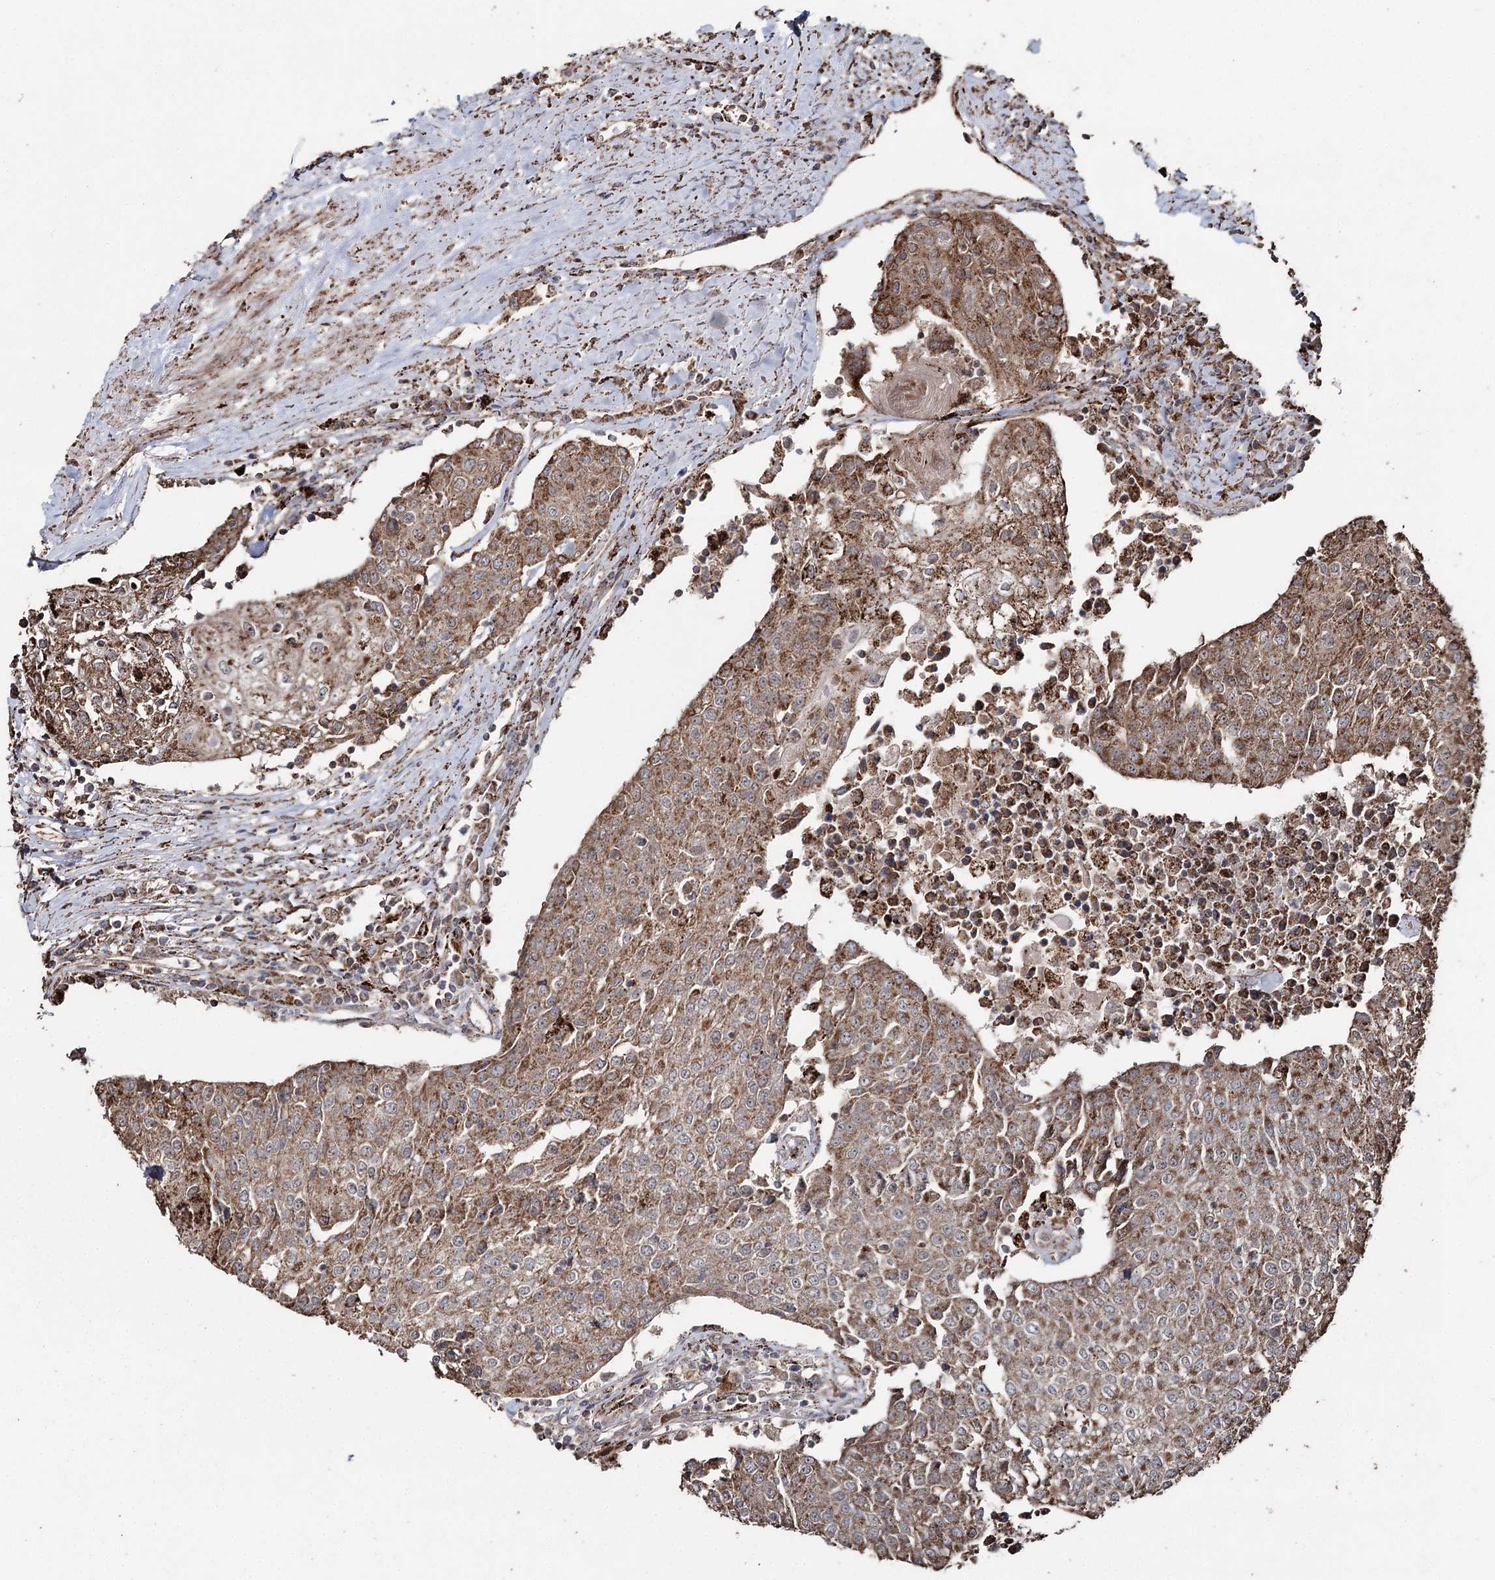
{"staining": {"intensity": "moderate", "quantity": ">75%", "location": "cytoplasmic/membranous"}, "tissue": "urothelial cancer", "cell_type": "Tumor cells", "image_type": "cancer", "snomed": [{"axis": "morphology", "description": "Urothelial carcinoma, High grade"}, {"axis": "topography", "description": "Urinary bladder"}], "caption": "A brown stain highlights moderate cytoplasmic/membranous expression of a protein in human high-grade urothelial carcinoma tumor cells.", "gene": "SLF2", "patient": {"sex": "female", "age": 85}}